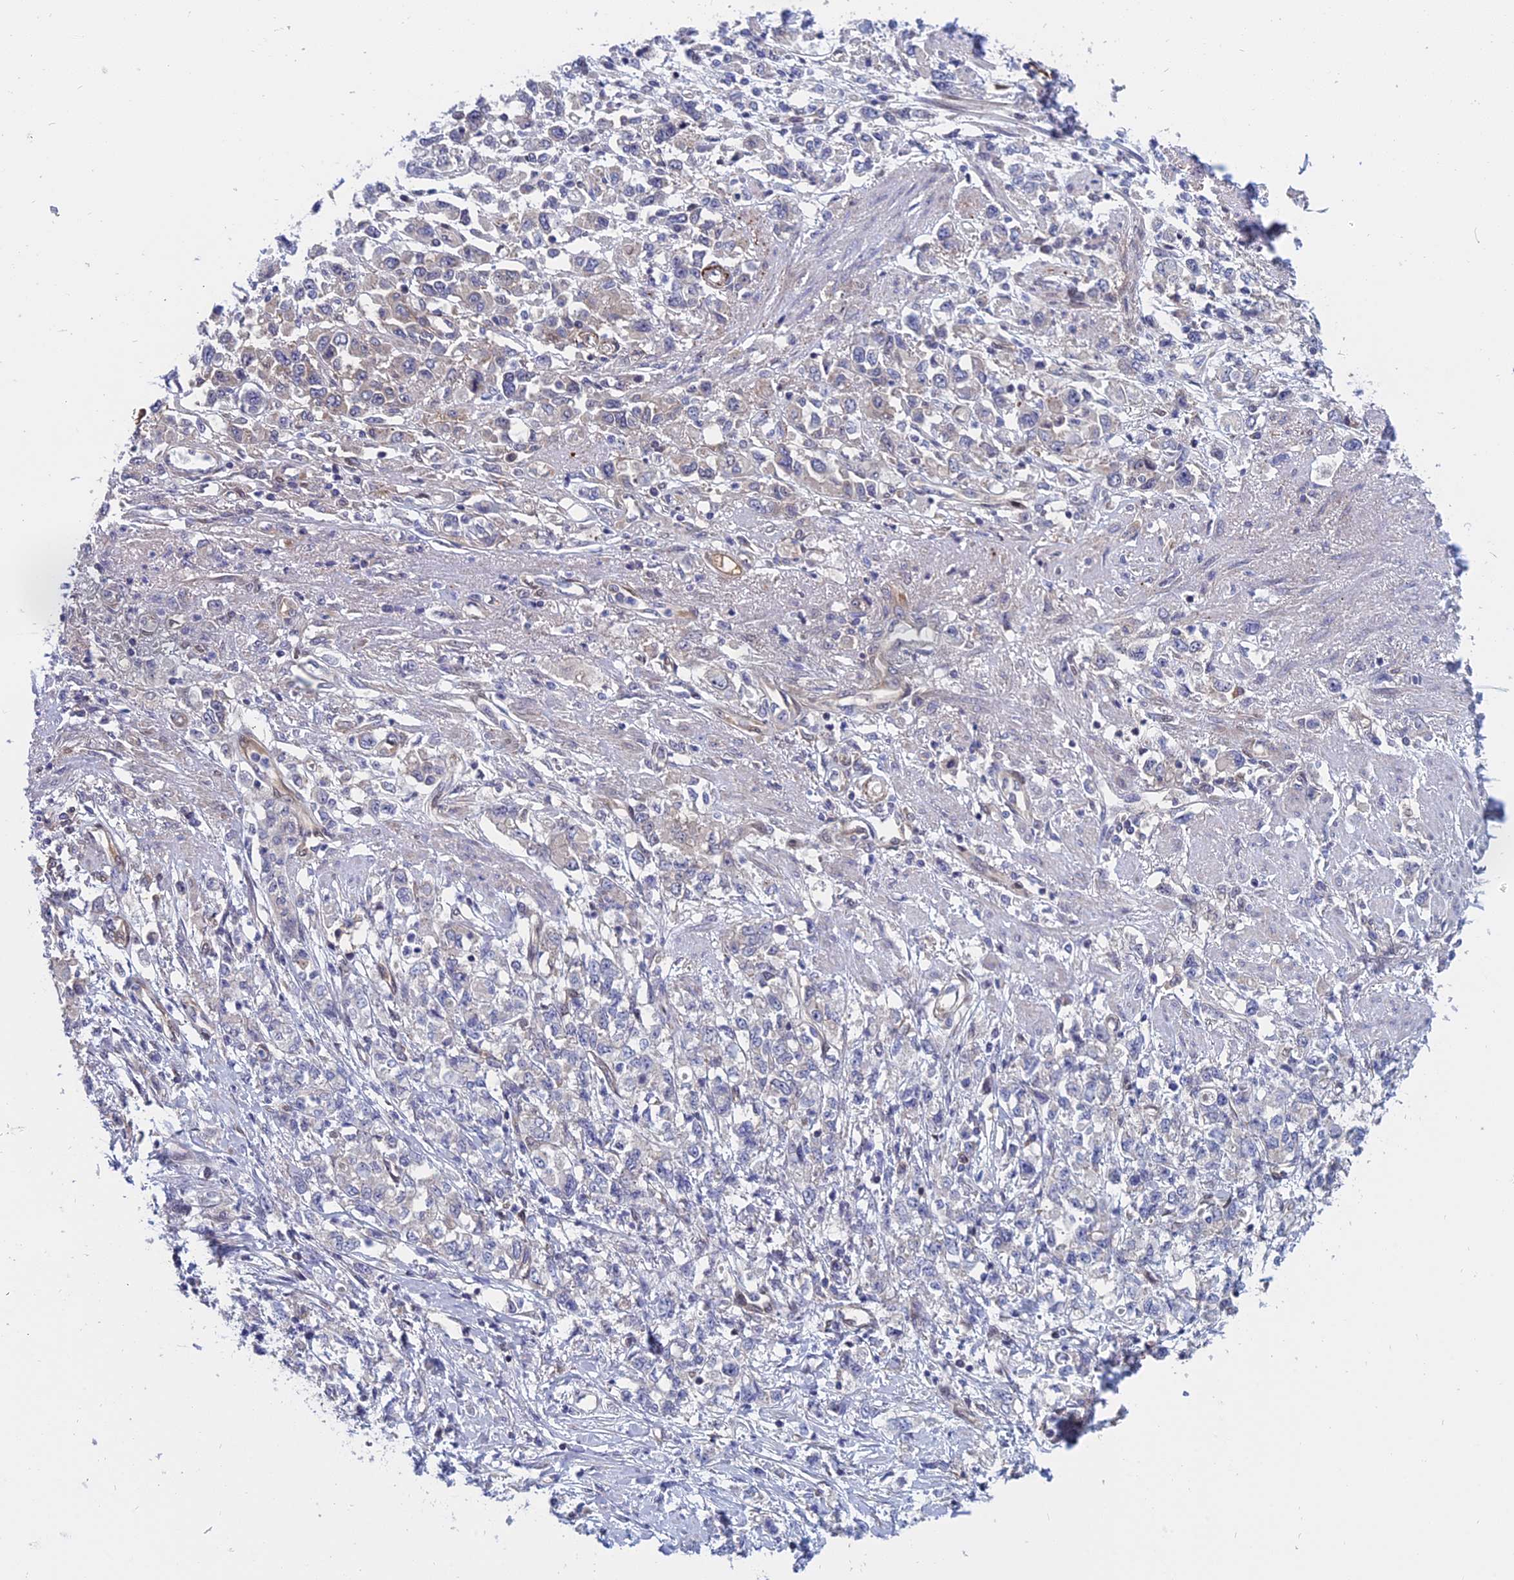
{"staining": {"intensity": "negative", "quantity": "none", "location": "none"}, "tissue": "stomach cancer", "cell_type": "Tumor cells", "image_type": "cancer", "snomed": [{"axis": "morphology", "description": "Adenocarcinoma, NOS"}, {"axis": "topography", "description": "Stomach"}], "caption": "The photomicrograph reveals no significant staining in tumor cells of adenocarcinoma (stomach).", "gene": "NAA10", "patient": {"sex": "female", "age": 76}}